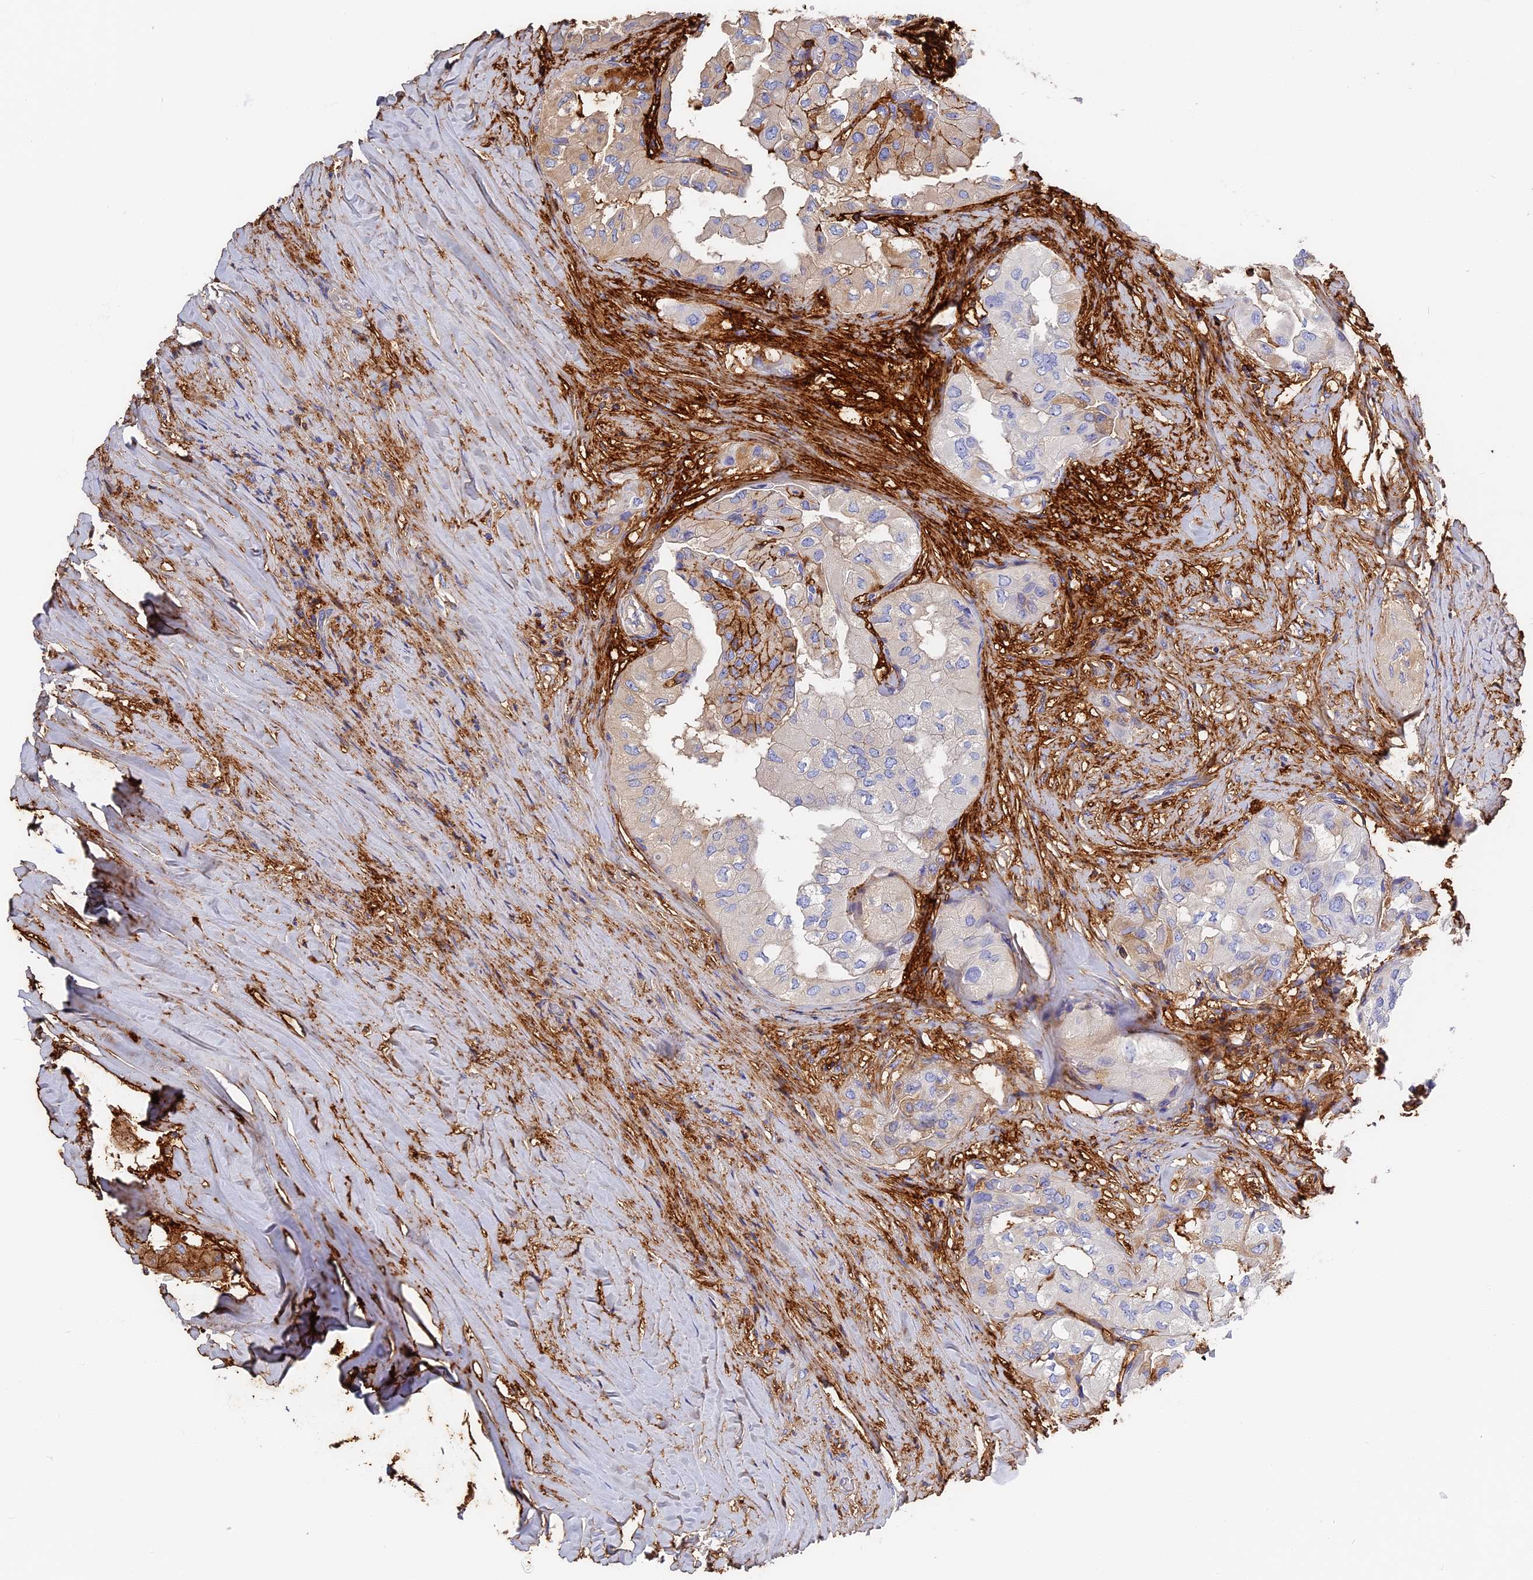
{"staining": {"intensity": "moderate", "quantity": "<25%", "location": "cytoplasmic/membranous"}, "tissue": "thyroid cancer", "cell_type": "Tumor cells", "image_type": "cancer", "snomed": [{"axis": "morphology", "description": "Papillary adenocarcinoma, NOS"}, {"axis": "topography", "description": "Thyroid gland"}], "caption": "Protein expression analysis of papillary adenocarcinoma (thyroid) exhibits moderate cytoplasmic/membranous expression in approximately <25% of tumor cells.", "gene": "ITIH1", "patient": {"sex": "female", "age": 59}}